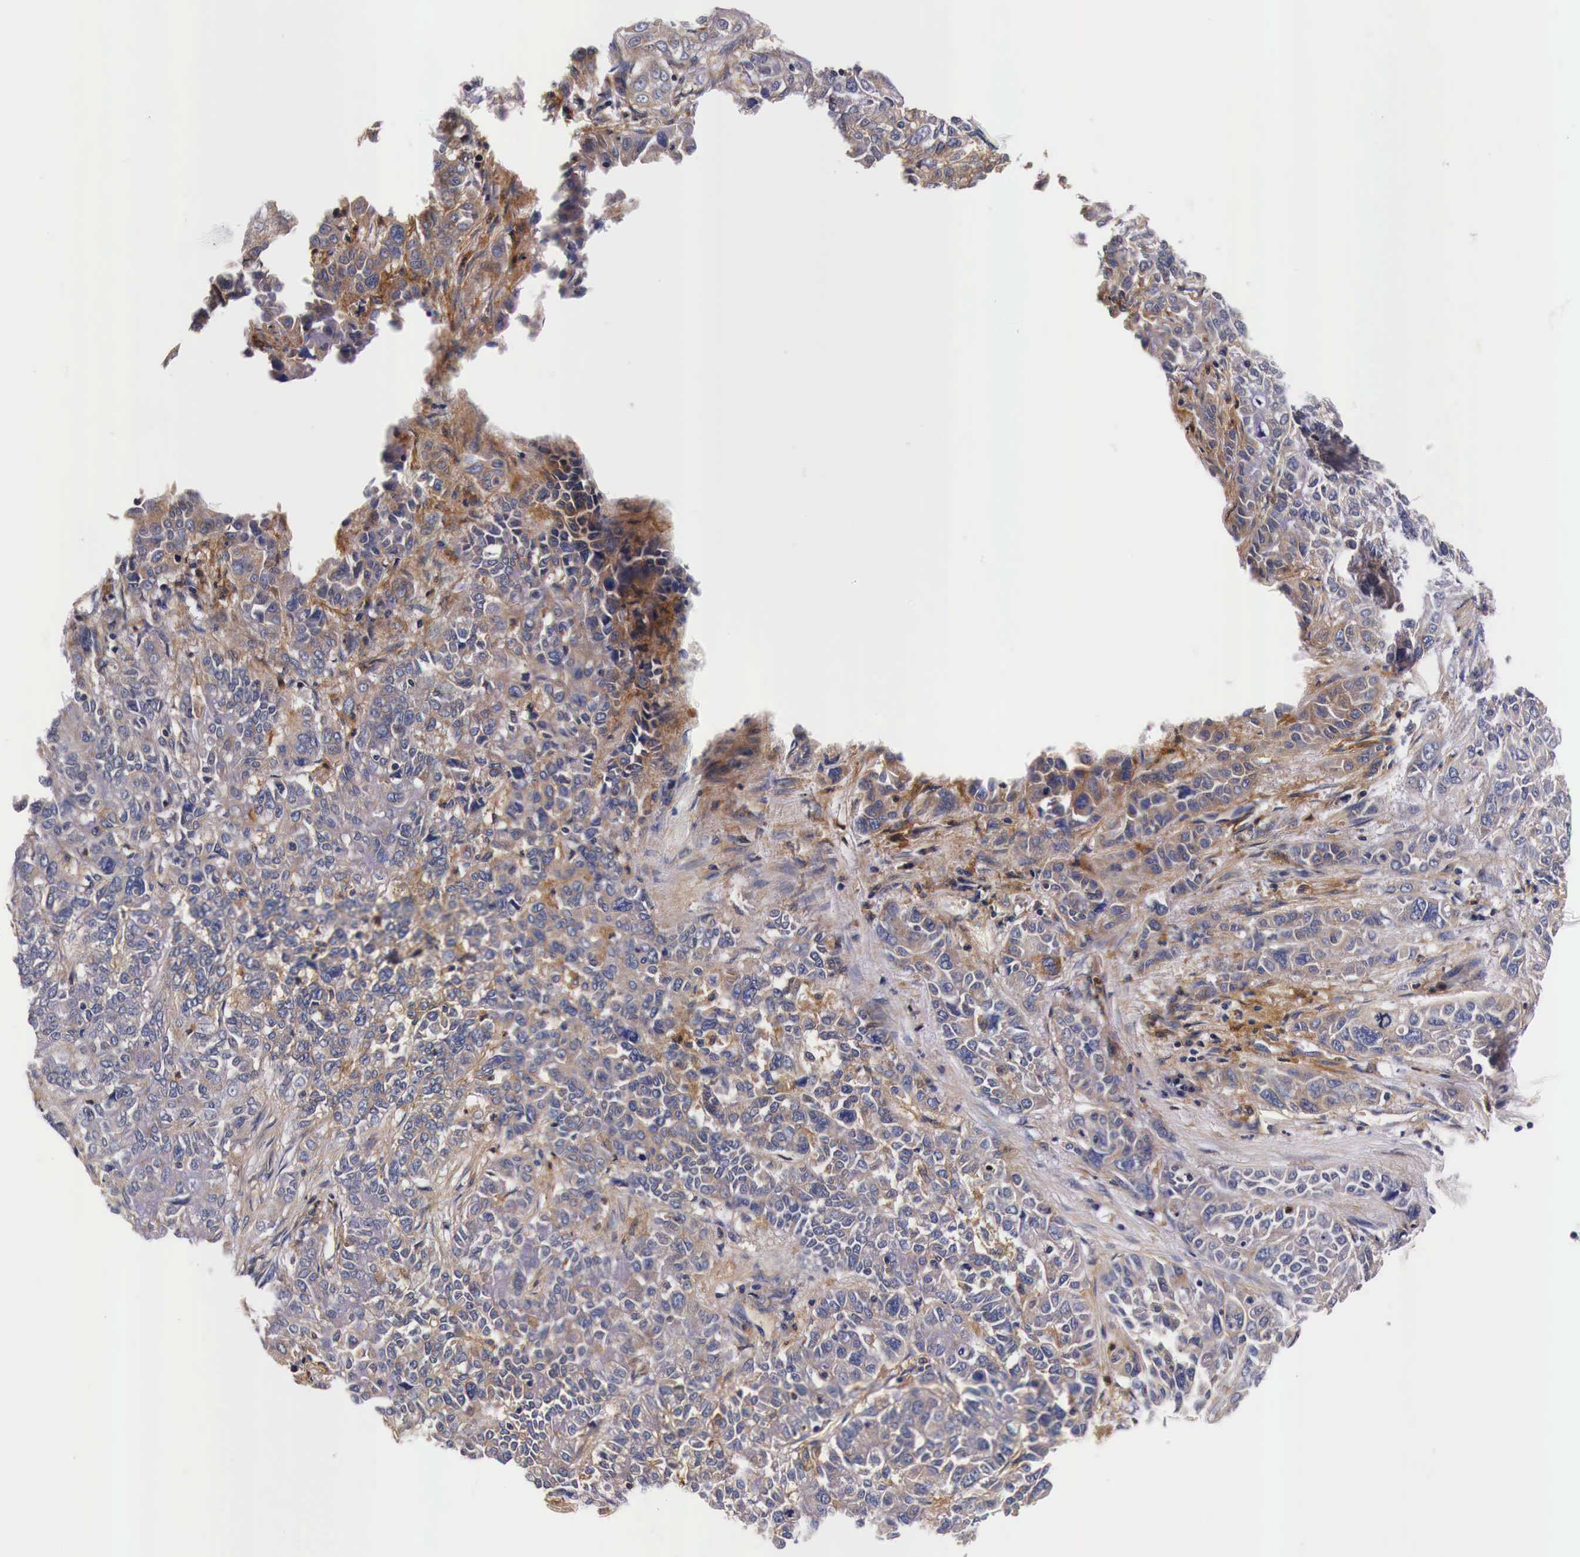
{"staining": {"intensity": "moderate", "quantity": ">75%", "location": "cytoplasmic/membranous"}, "tissue": "pancreatic cancer", "cell_type": "Tumor cells", "image_type": "cancer", "snomed": [{"axis": "morphology", "description": "Adenocarcinoma, NOS"}, {"axis": "topography", "description": "Pancreas"}], "caption": "An IHC photomicrograph of neoplastic tissue is shown. Protein staining in brown highlights moderate cytoplasmic/membranous positivity in pancreatic adenocarcinoma within tumor cells.", "gene": "RP2", "patient": {"sex": "female", "age": 52}}